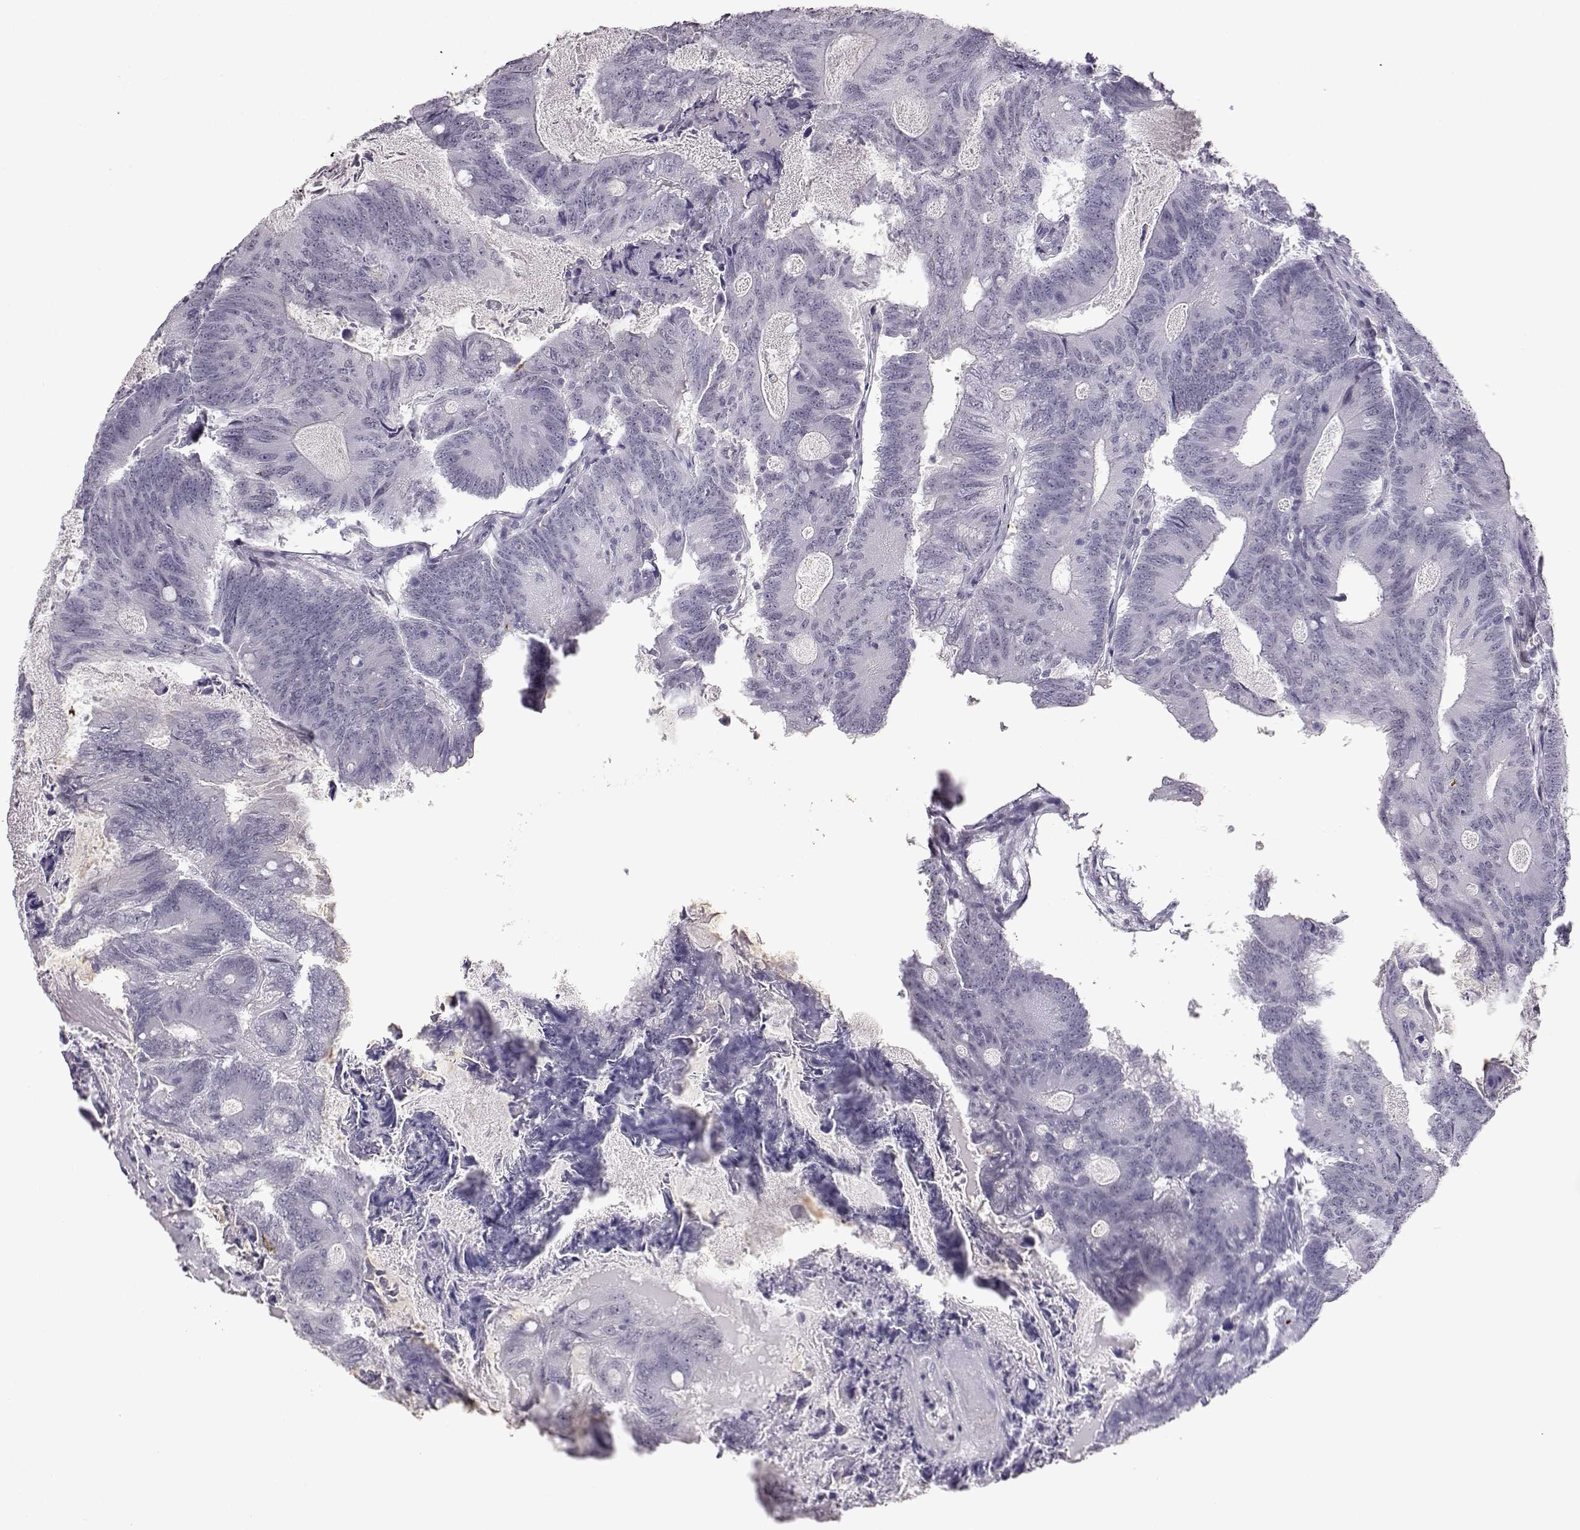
{"staining": {"intensity": "negative", "quantity": "none", "location": "none"}, "tissue": "colorectal cancer", "cell_type": "Tumor cells", "image_type": "cancer", "snomed": [{"axis": "morphology", "description": "Adenocarcinoma, NOS"}, {"axis": "topography", "description": "Colon"}], "caption": "Immunohistochemistry (IHC) of adenocarcinoma (colorectal) demonstrates no expression in tumor cells. (DAB immunohistochemistry visualized using brightfield microscopy, high magnification).", "gene": "VGF", "patient": {"sex": "female", "age": 70}}